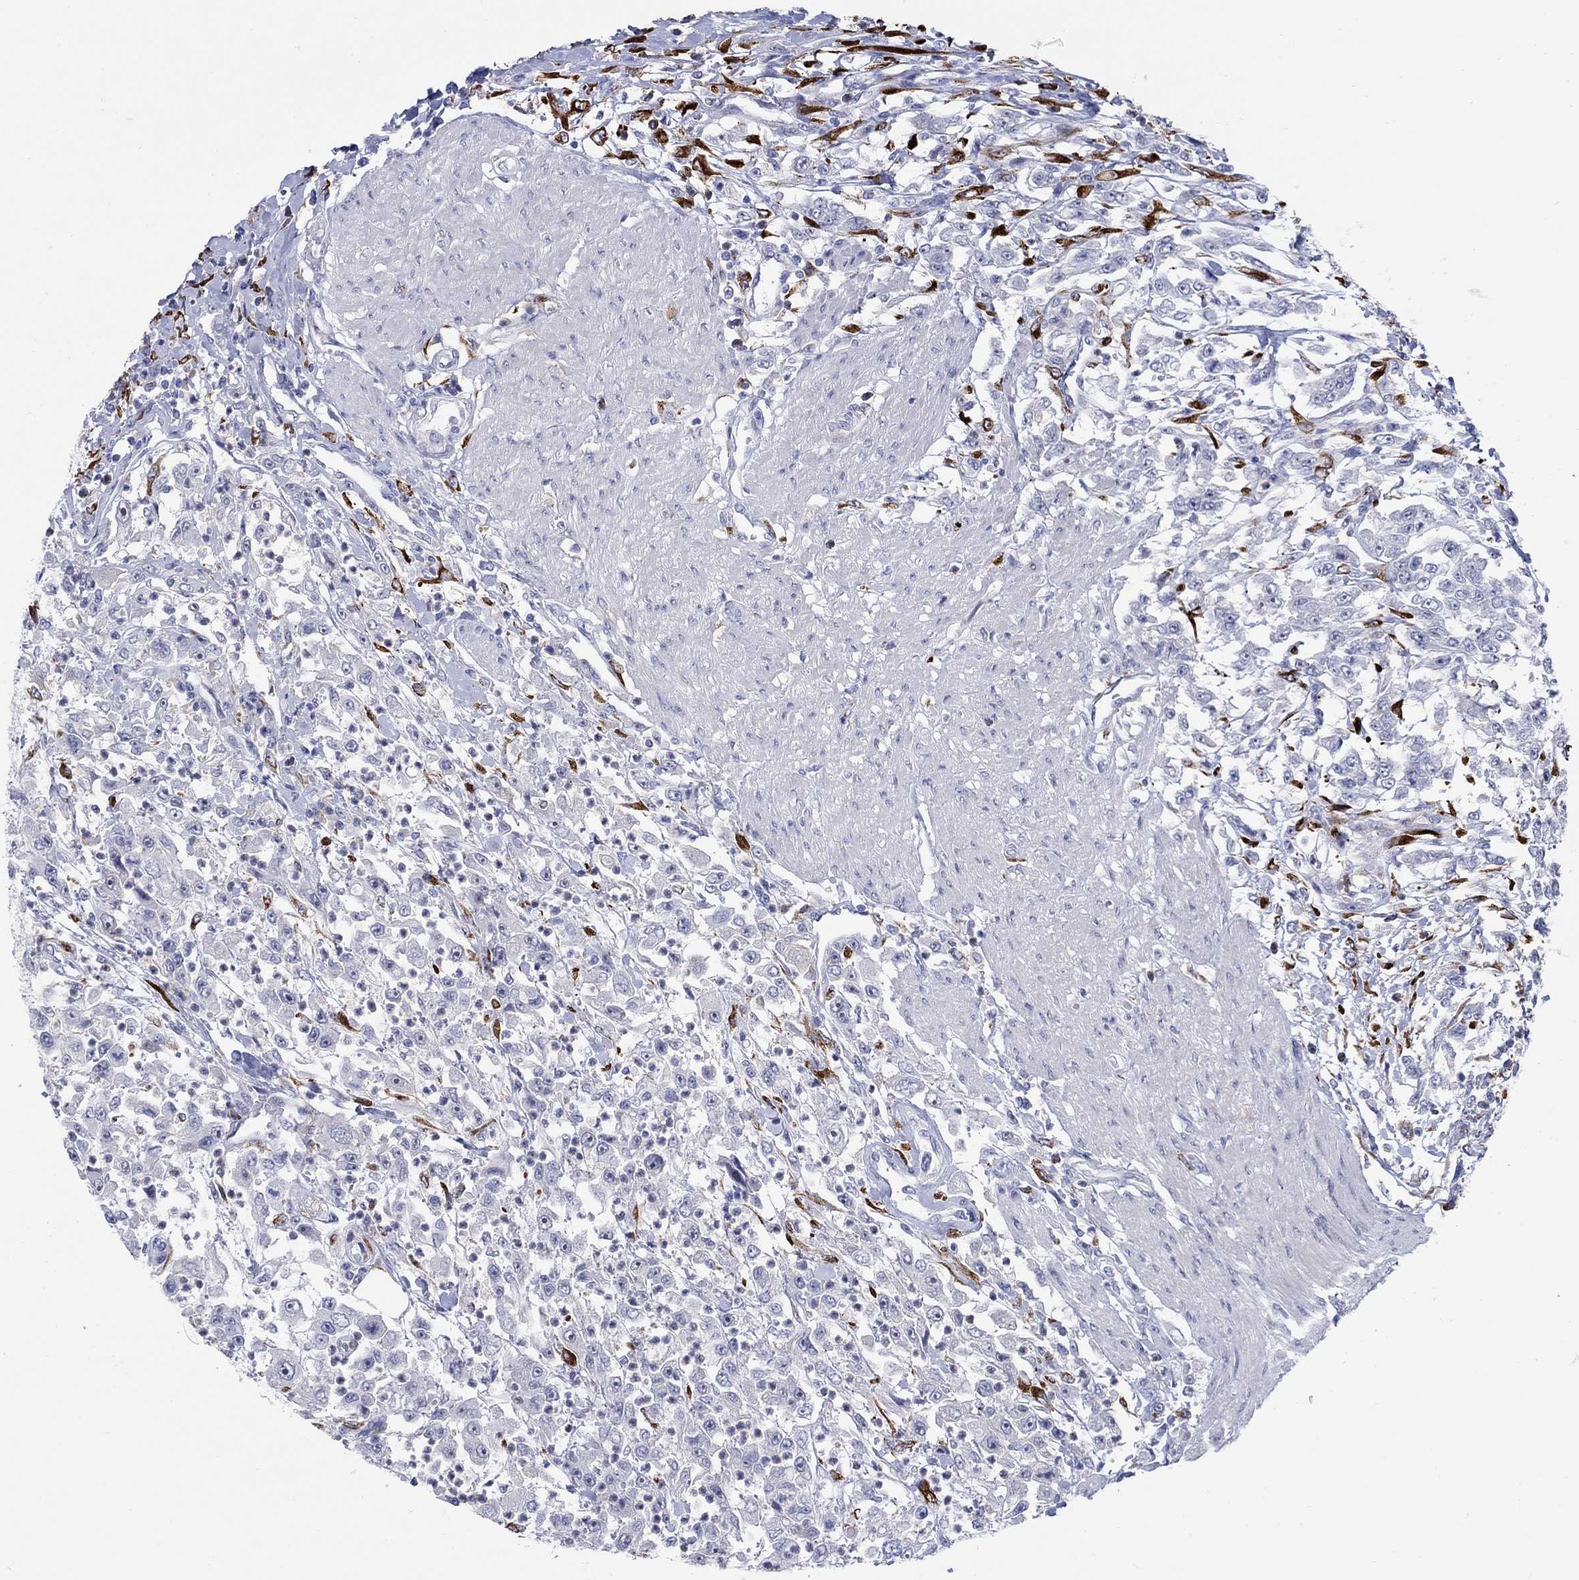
{"staining": {"intensity": "negative", "quantity": "none", "location": "none"}, "tissue": "urothelial cancer", "cell_type": "Tumor cells", "image_type": "cancer", "snomed": [{"axis": "morphology", "description": "Urothelial carcinoma, High grade"}, {"axis": "topography", "description": "Urinary bladder"}], "caption": "DAB immunohistochemical staining of urothelial carcinoma (high-grade) demonstrates no significant expression in tumor cells.", "gene": "REEP2", "patient": {"sex": "male", "age": 46}}